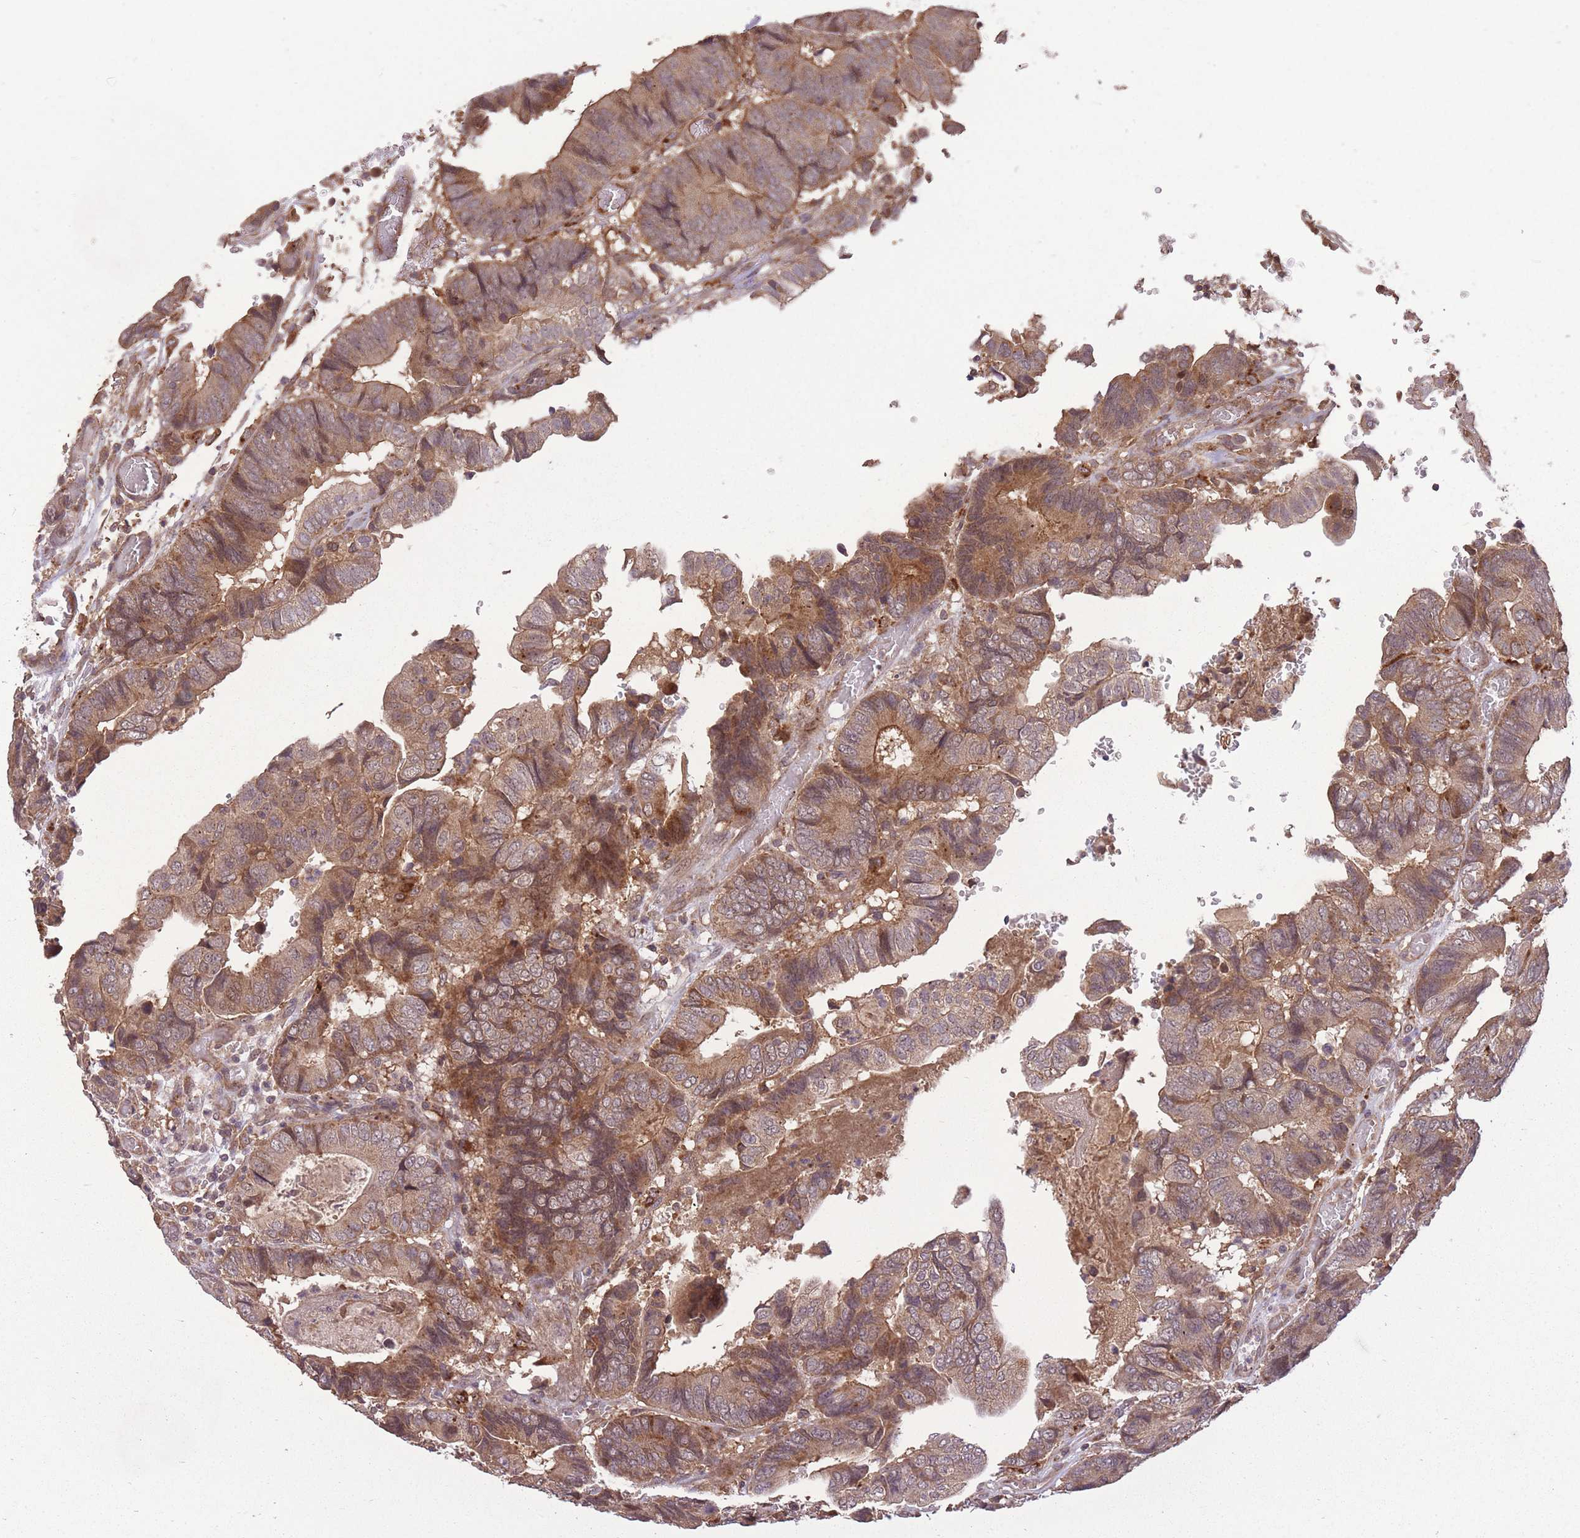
{"staining": {"intensity": "weak", "quantity": ">75%", "location": "cytoplasmic/membranous"}, "tissue": "colorectal cancer", "cell_type": "Tumor cells", "image_type": "cancer", "snomed": [{"axis": "morphology", "description": "Adenocarcinoma, NOS"}, {"axis": "topography", "description": "Colon"}], "caption": "There is low levels of weak cytoplasmic/membranous staining in tumor cells of adenocarcinoma (colorectal), as demonstrated by immunohistochemical staining (brown color).", "gene": "POLR3F", "patient": {"sex": "male", "age": 85}}